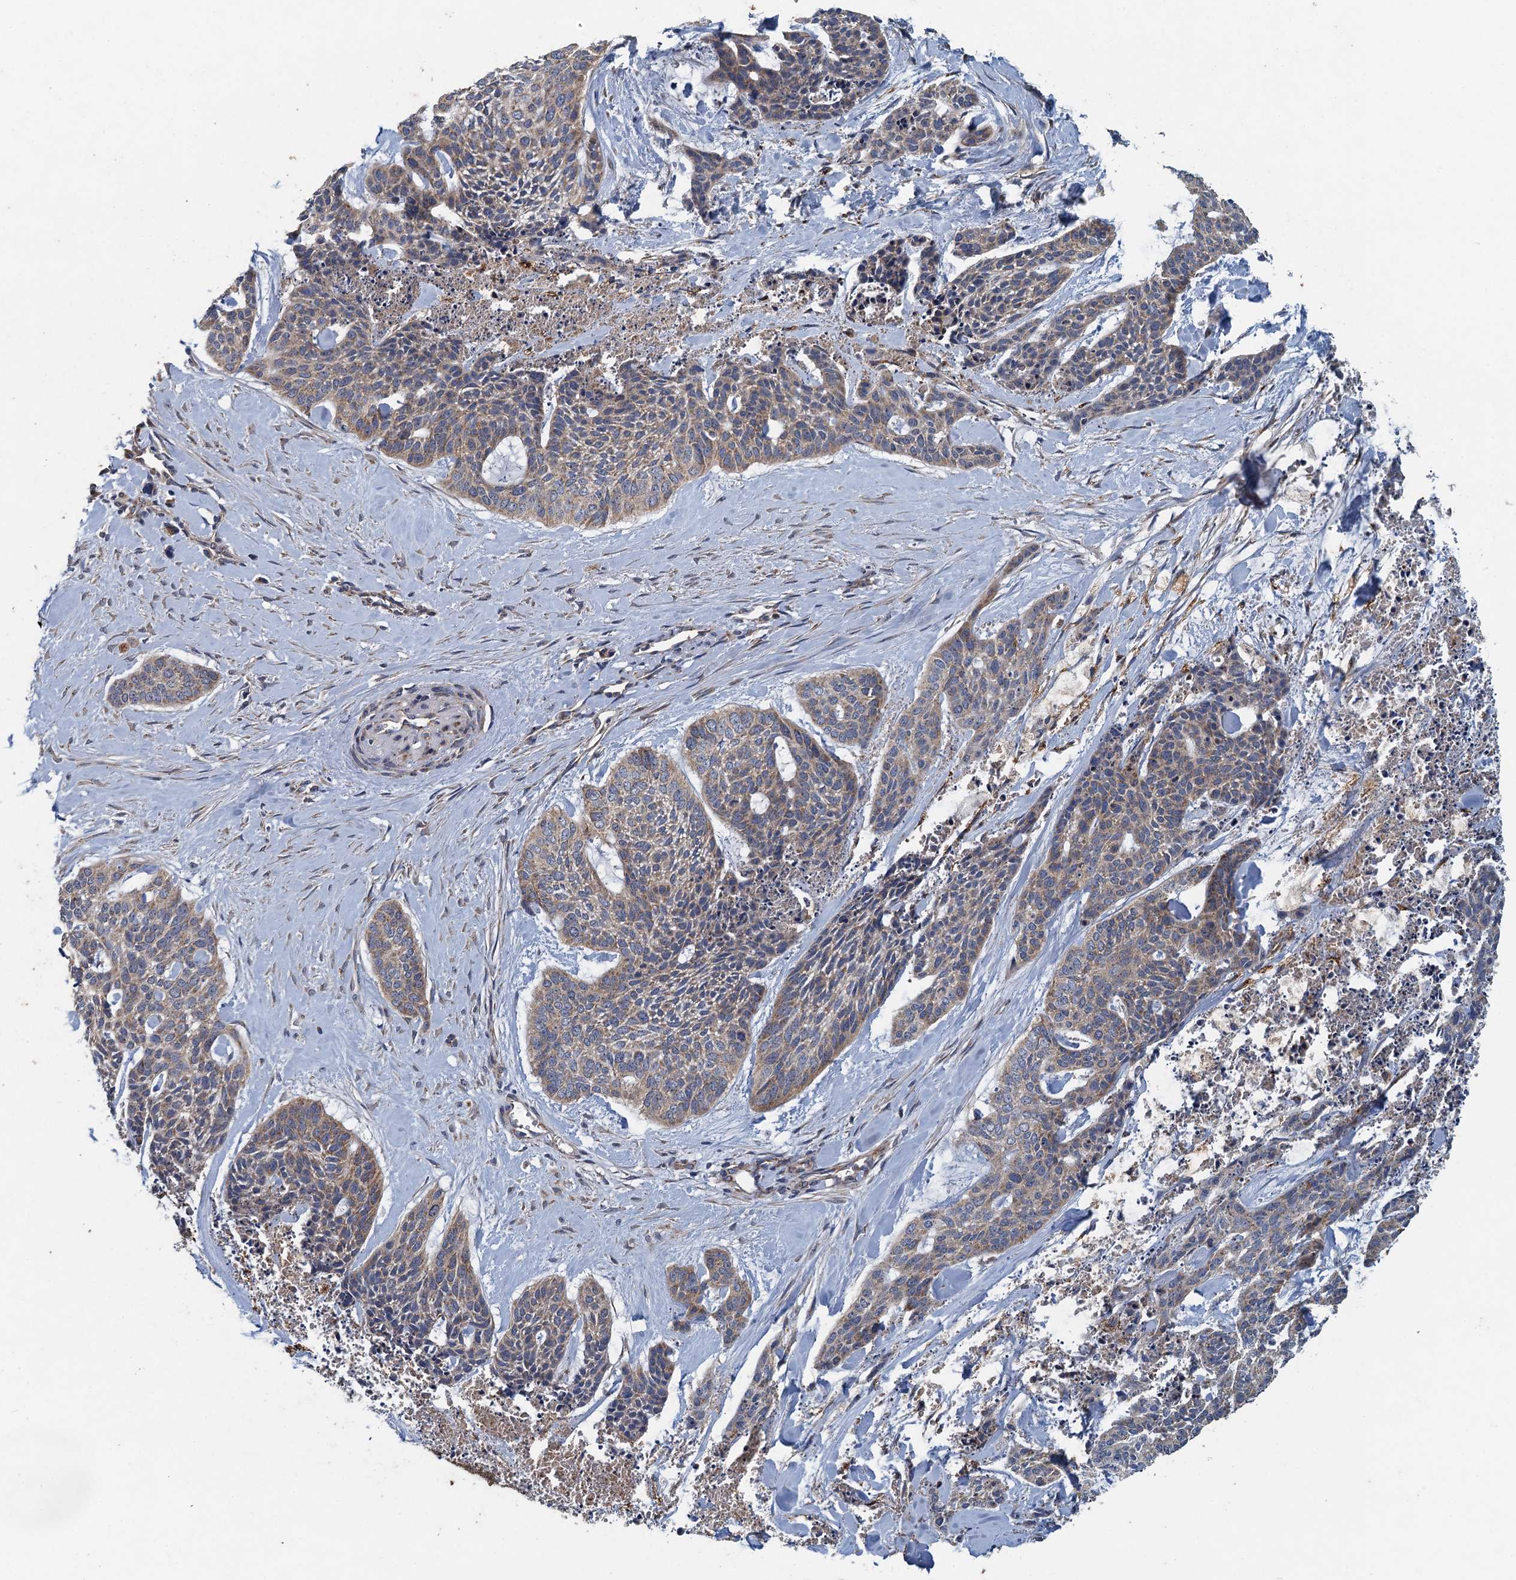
{"staining": {"intensity": "weak", "quantity": "25%-75%", "location": "cytoplasmic/membranous"}, "tissue": "skin cancer", "cell_type": "Tumor cells", "image_type": "cancer", "snomed": [{"axis": "morphology", "description": "Basal cell carcinoma"}, {"axis": "topography", "description": "Skin"}], "caption": "Human skin cancer (basal cell carcinoma) stained with a protein marker shows weak staining in tumor cells.", "gene": "BCS1L", "patient": {"sex": "female", "age": 64}}